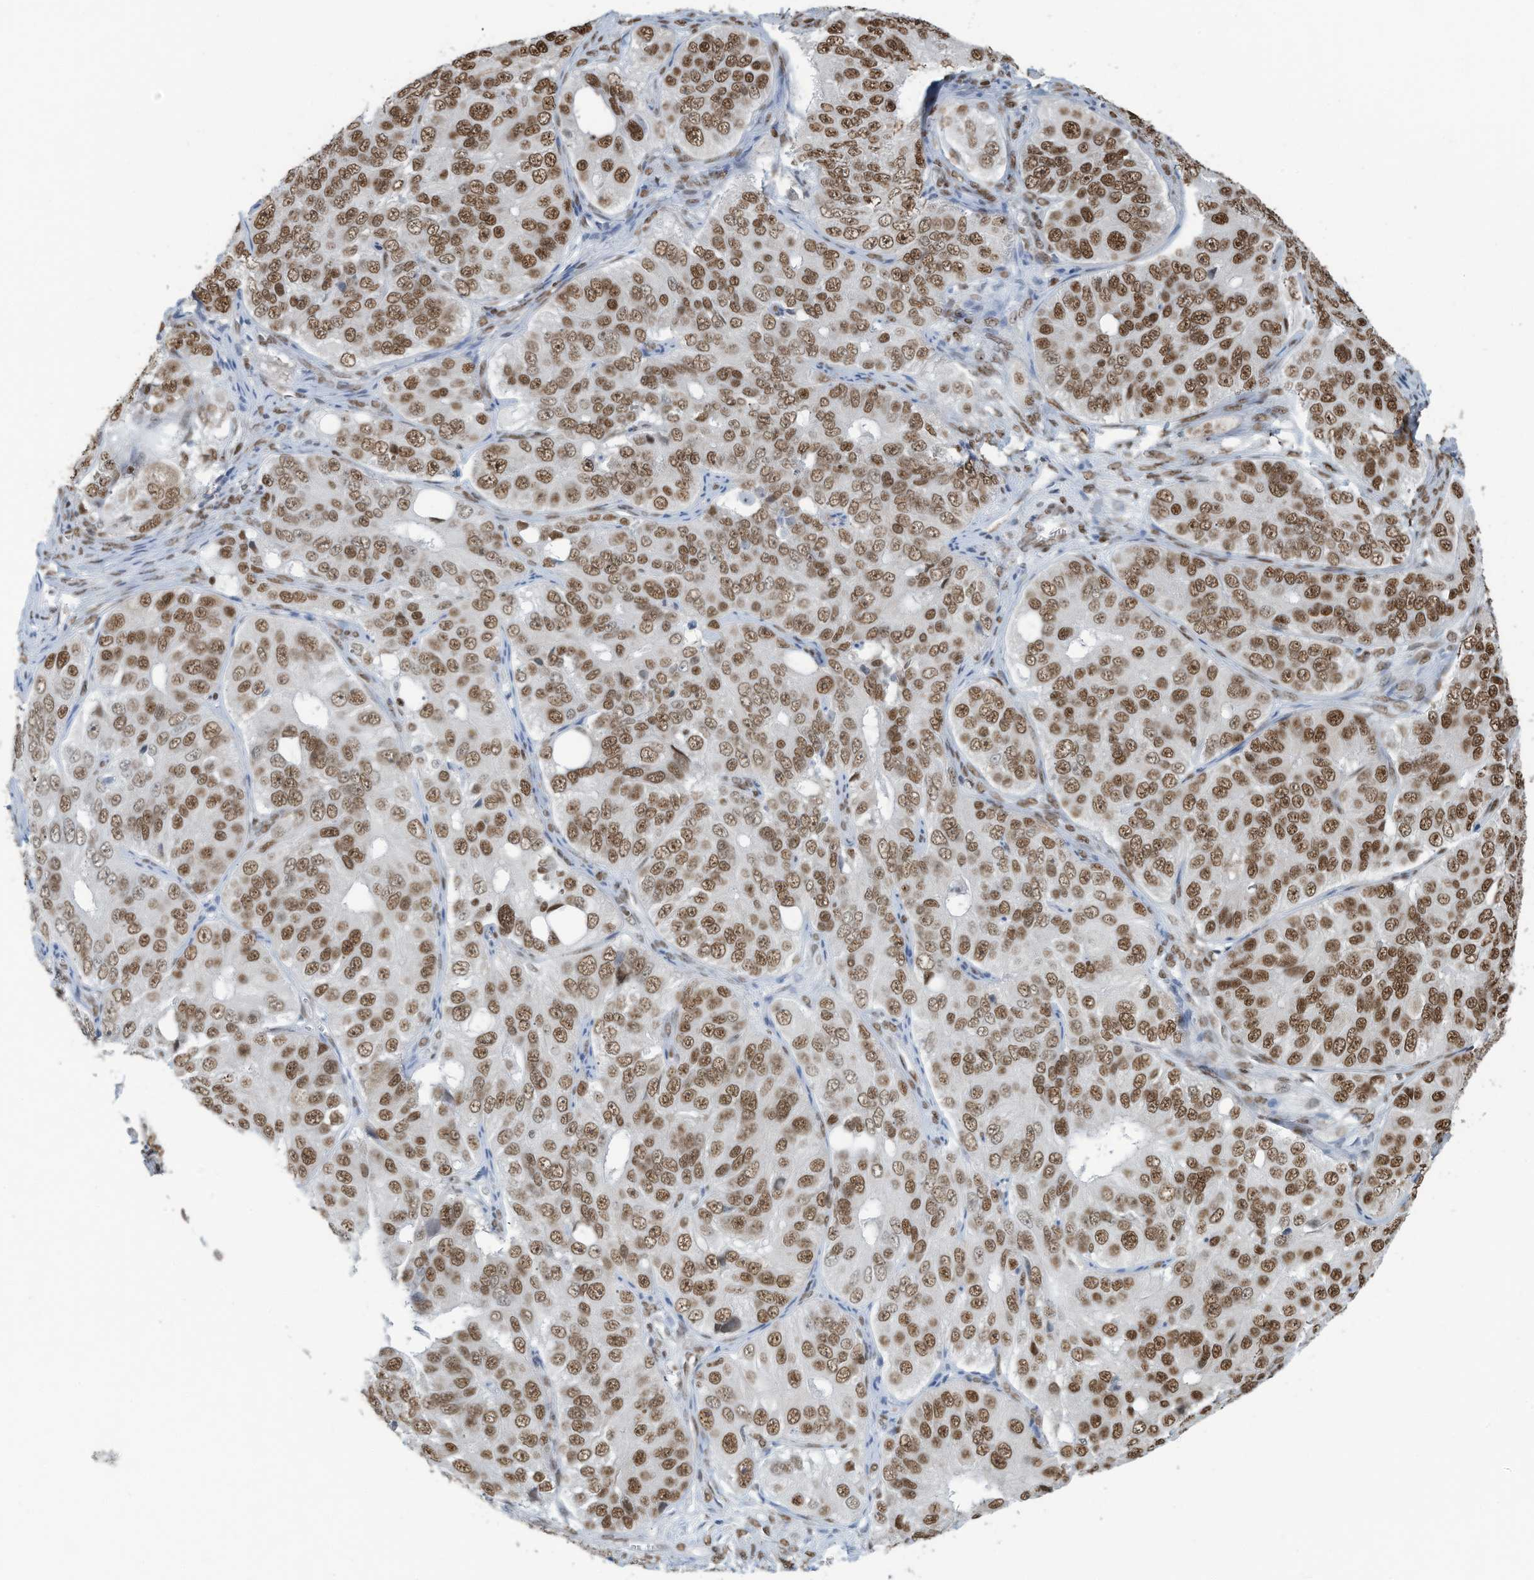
{"staining": {"intensity": "moderate", "quantity": ">75%", "location": "nuclear"}, "tissue": "ovarian cancer", "cell_type": "Tumor cells", "image_type": "cancer", "snomed": [{"axis": "morphology", "description": "Carcinoma, endometroid"}, {"axis": "topography", "description": "Ovary"}], "caption": "Approximately >75% of tumor cells in human endometroid carcinoma (ovarian) show moderate nuclear protein expression as visualized by brown immunohistochemical staining.", "gene": "SARNP", "patient": {"sex": "female", "age": 51}}